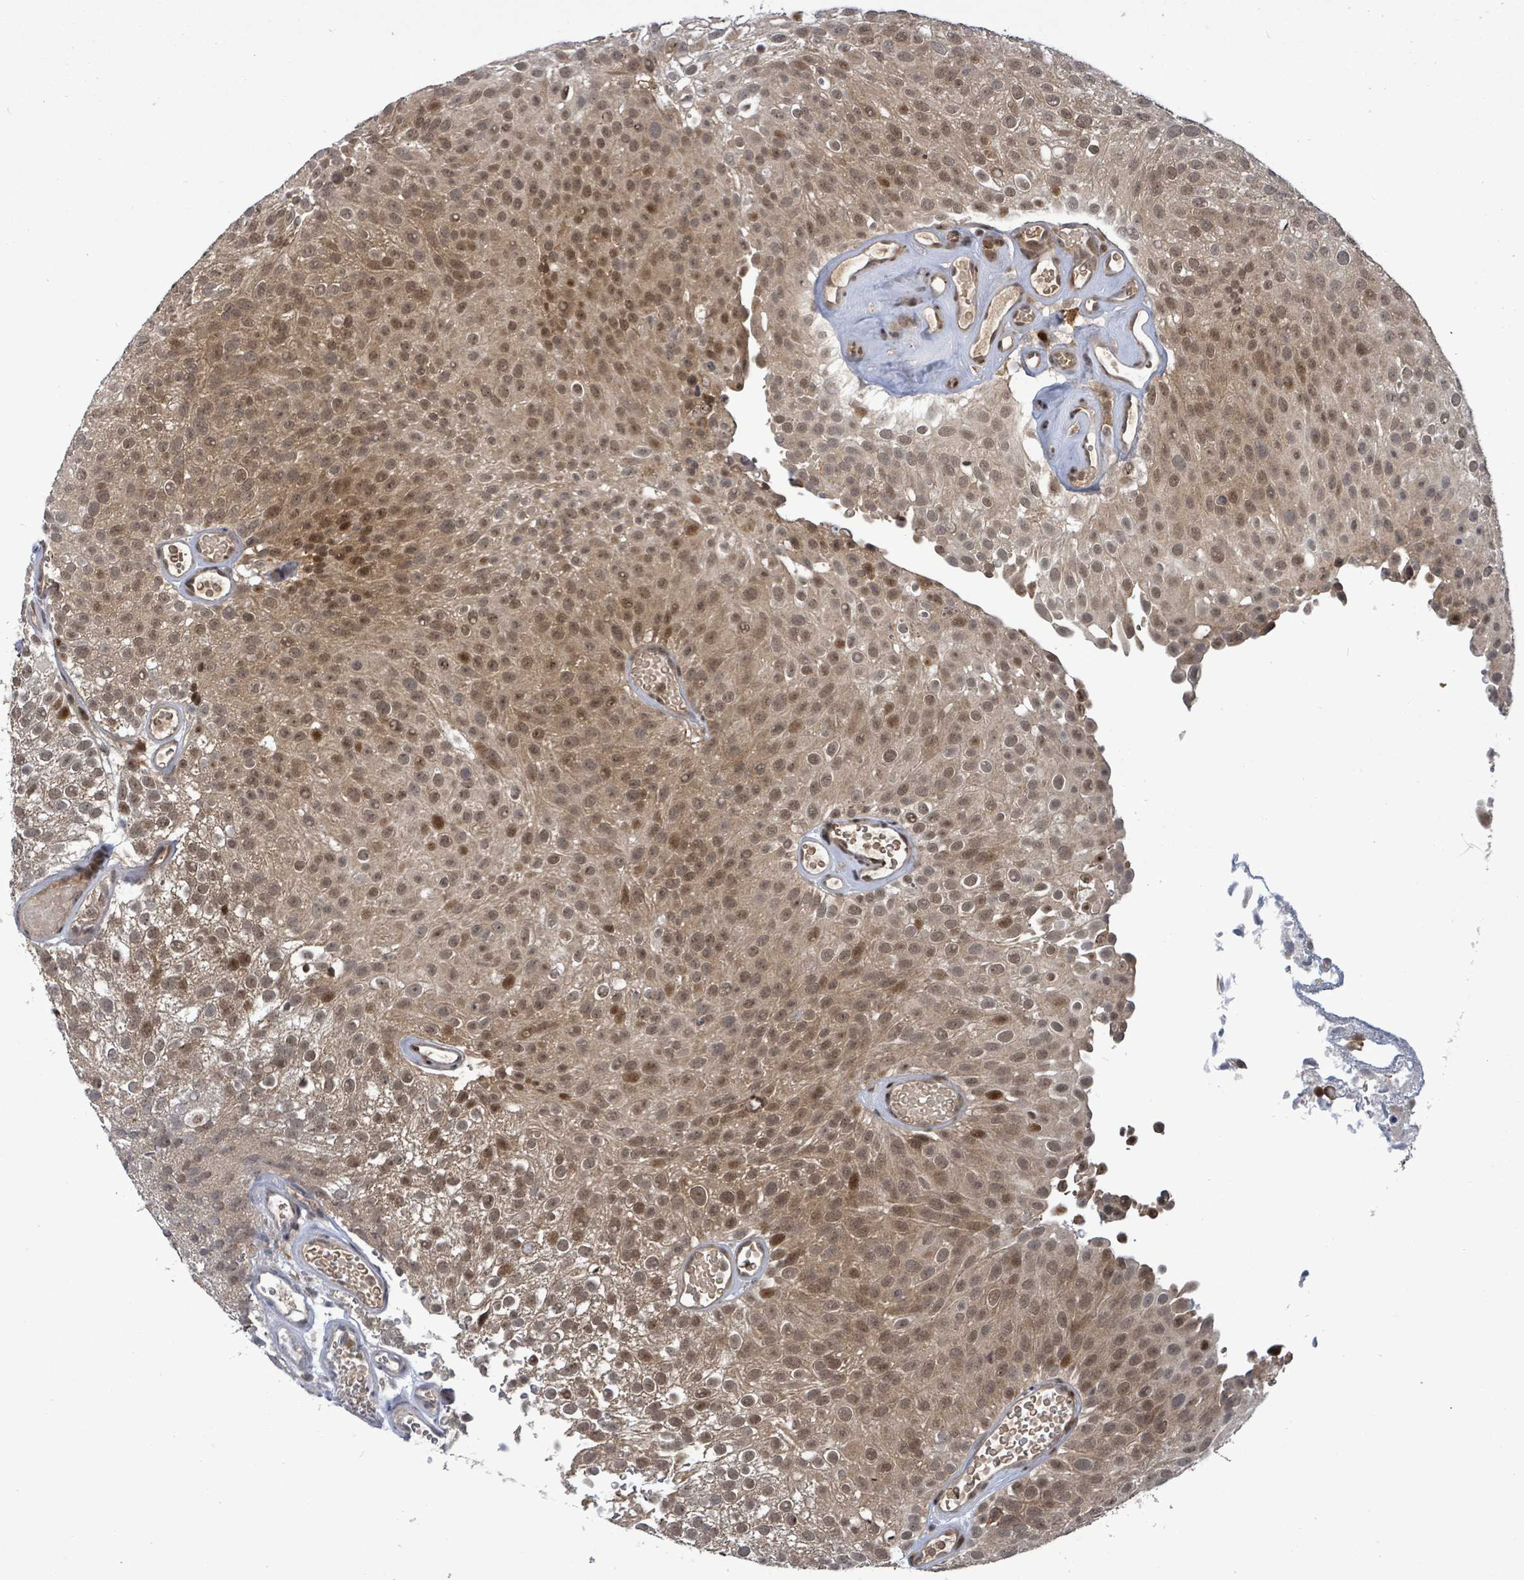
{"staining": {"intensity": "moderate", "quantity": ">75%", "location": "nuclear"}, "tissue": "urothelial cancer", "cell_type": "Tumor cells", "image_type": "cancer", "snomed": [{"axis": "morphology", "description": "Urothelial carcinoma, Low grade"}, {"axis": "topography", "description": "Urinary bladder"}], "caption": "Protein expression analysis of human urothelial cancer reveals moderate nuclear staining in approximately >75% of tumor cells.", "gene": "FBXO6", "patient": {"sex": "male", "age": 78}}